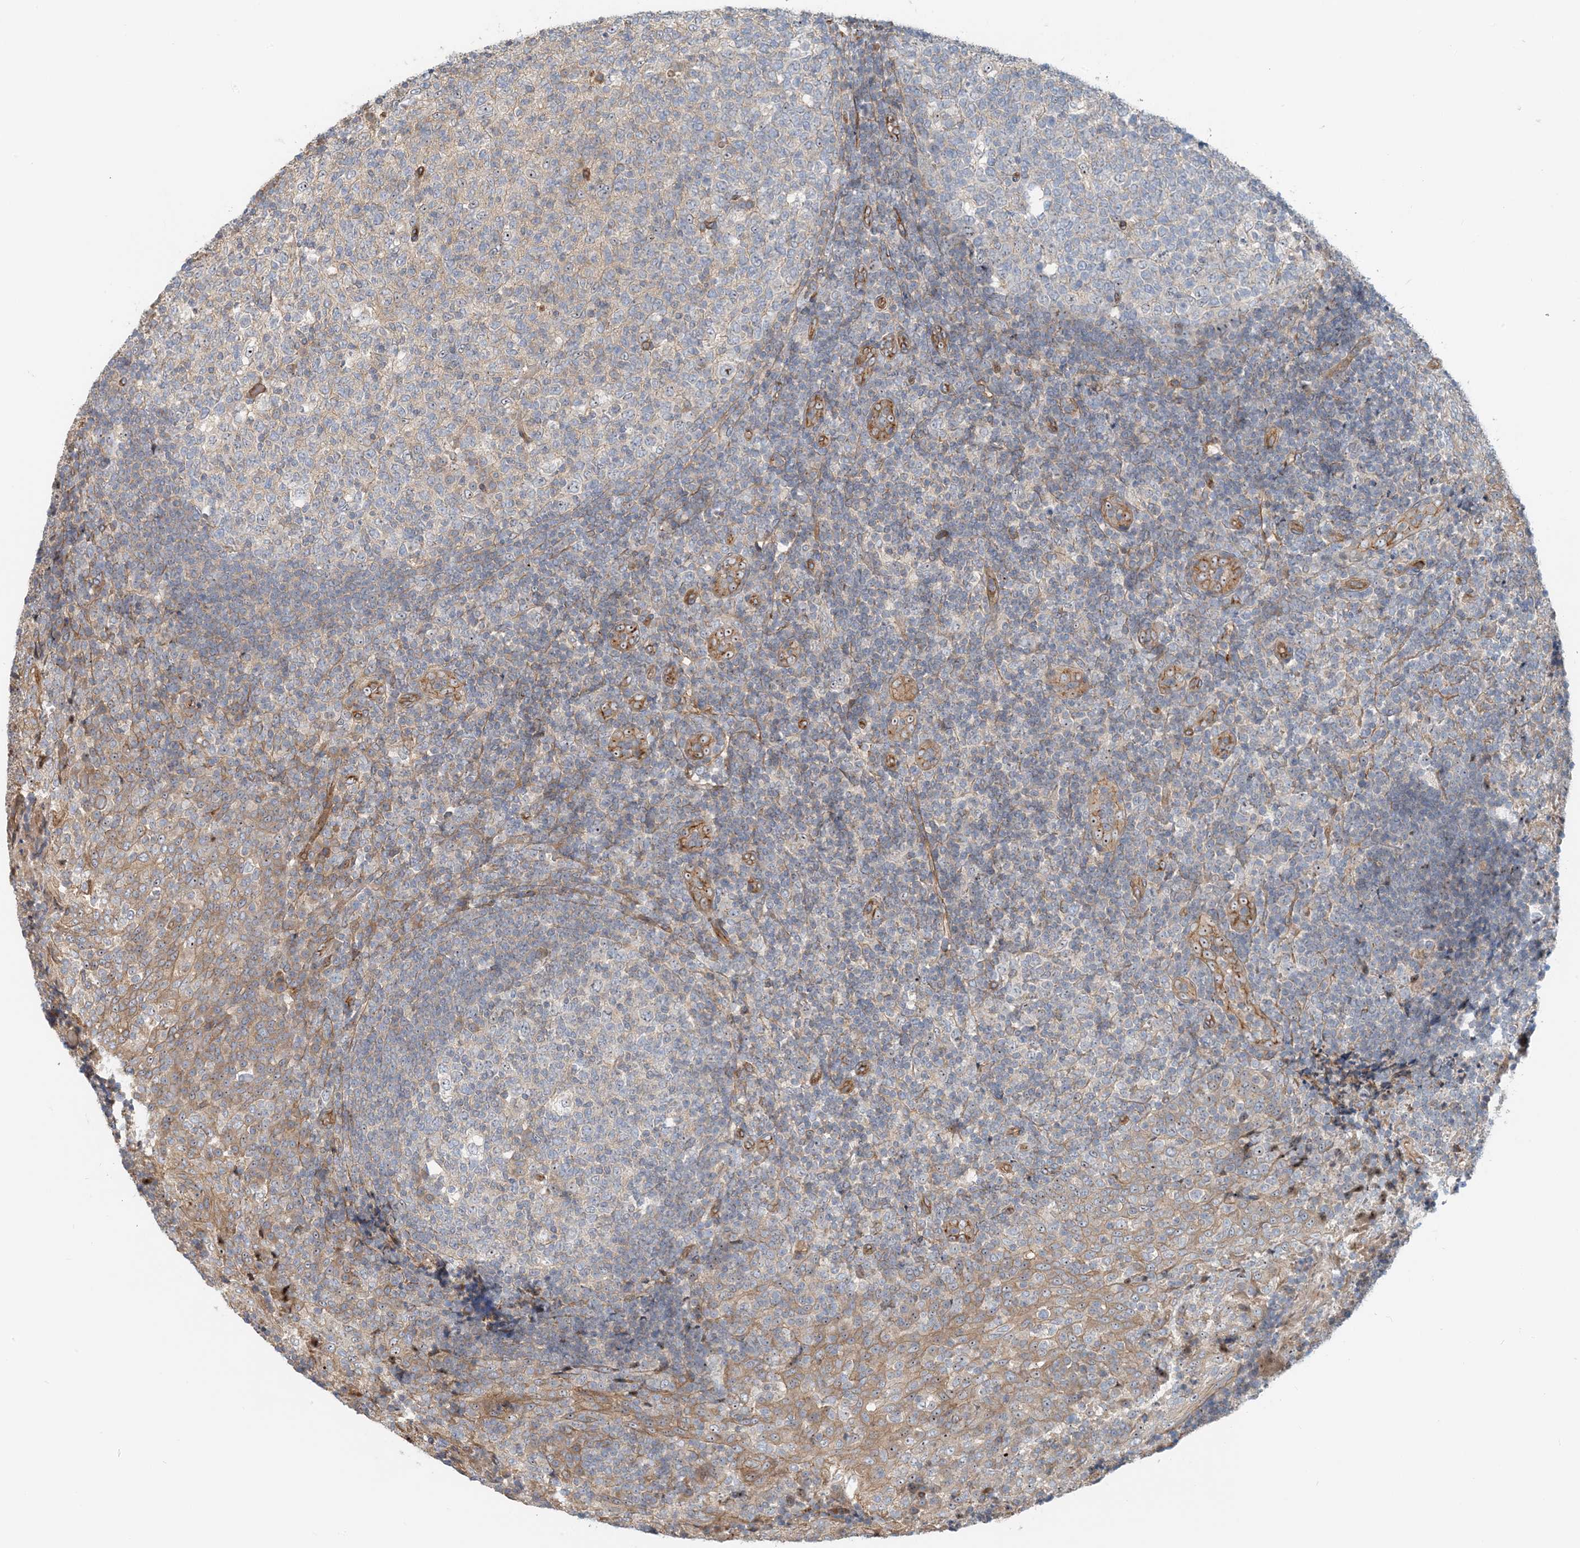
{"staining": {"intensity": "negative", "quantity": "none", "location": "none"}, "tissue": "tonsil", "cell_type": "Germinal center cells", "image_type": "normal", "snomed": [{"axis": "morphology", "description": "Normal tissue, NOS"}, {"axis": "topography", "description": "Tonsil"}], "caption": "Immunohistochemistry (IHC) photomicrograph of benign human tonsil stained for a protein (brown), which reveals no staining in germinal center cells.", "gene": "MYL5", "patient": {"sex": "female", "age": 19}}